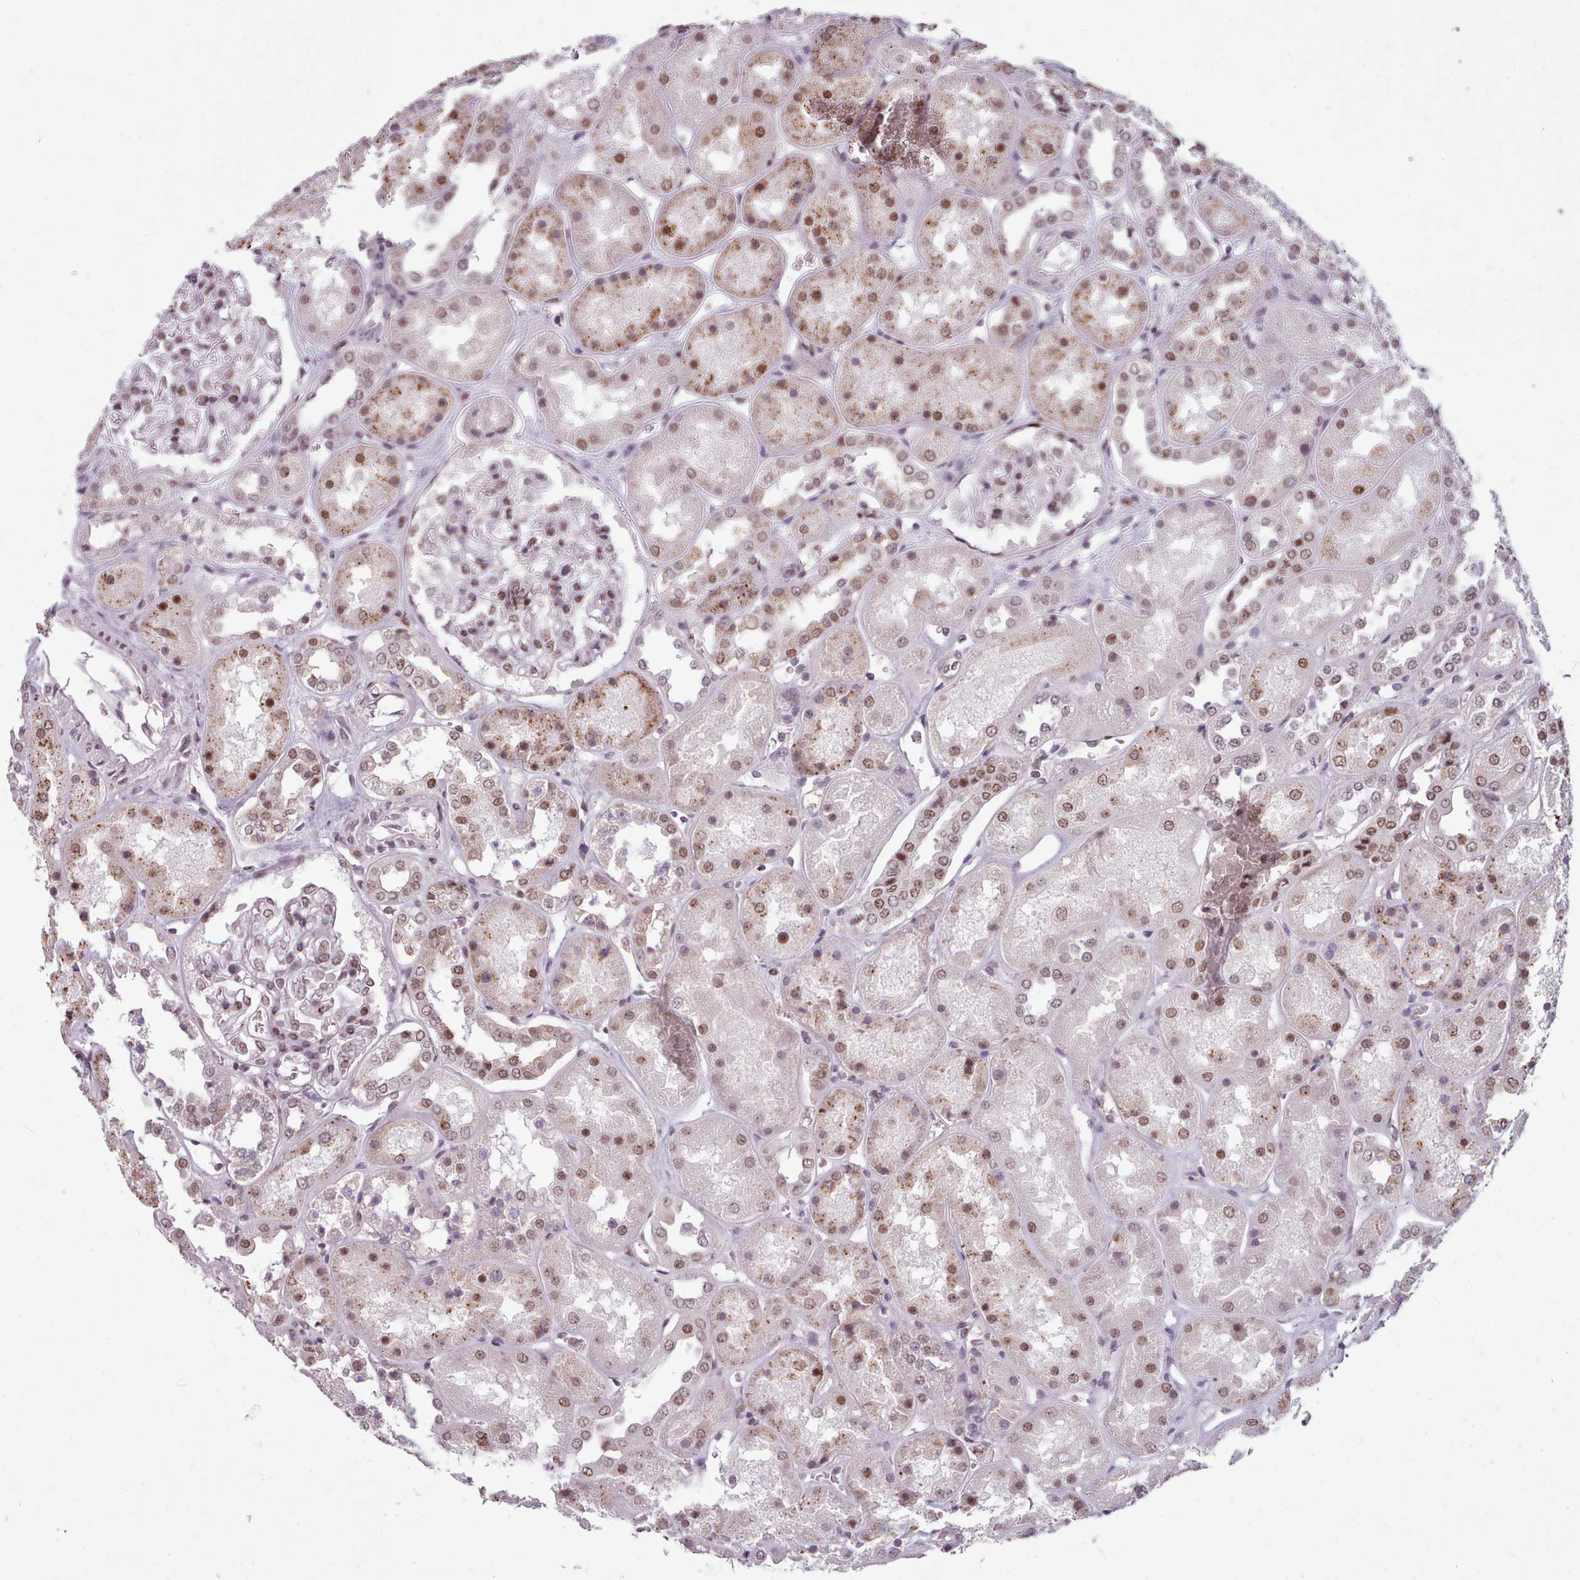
{"staining": {"intensity": "moderate", "quantity": ">75%", "location": "nuclear"}, "tissue": "kidney", "cell_type": "Cells in glomeruli", "image_type": "normal", "snomed": [{"axis": "morphology", "description": "Normal tissue, NOS"}, {"axis": "topography", "description": "Kidney"}], "caption": "Immunohistochemistry (IHC) (DAB (3,3'-diaminobenzidine)) staining of unremarkable kidney demonstrates moderate nuclear protein expression in about >75% of cells in glomeruli.", "gene": "SRRM1", "patient": {"sex": "male", "age": 70}}